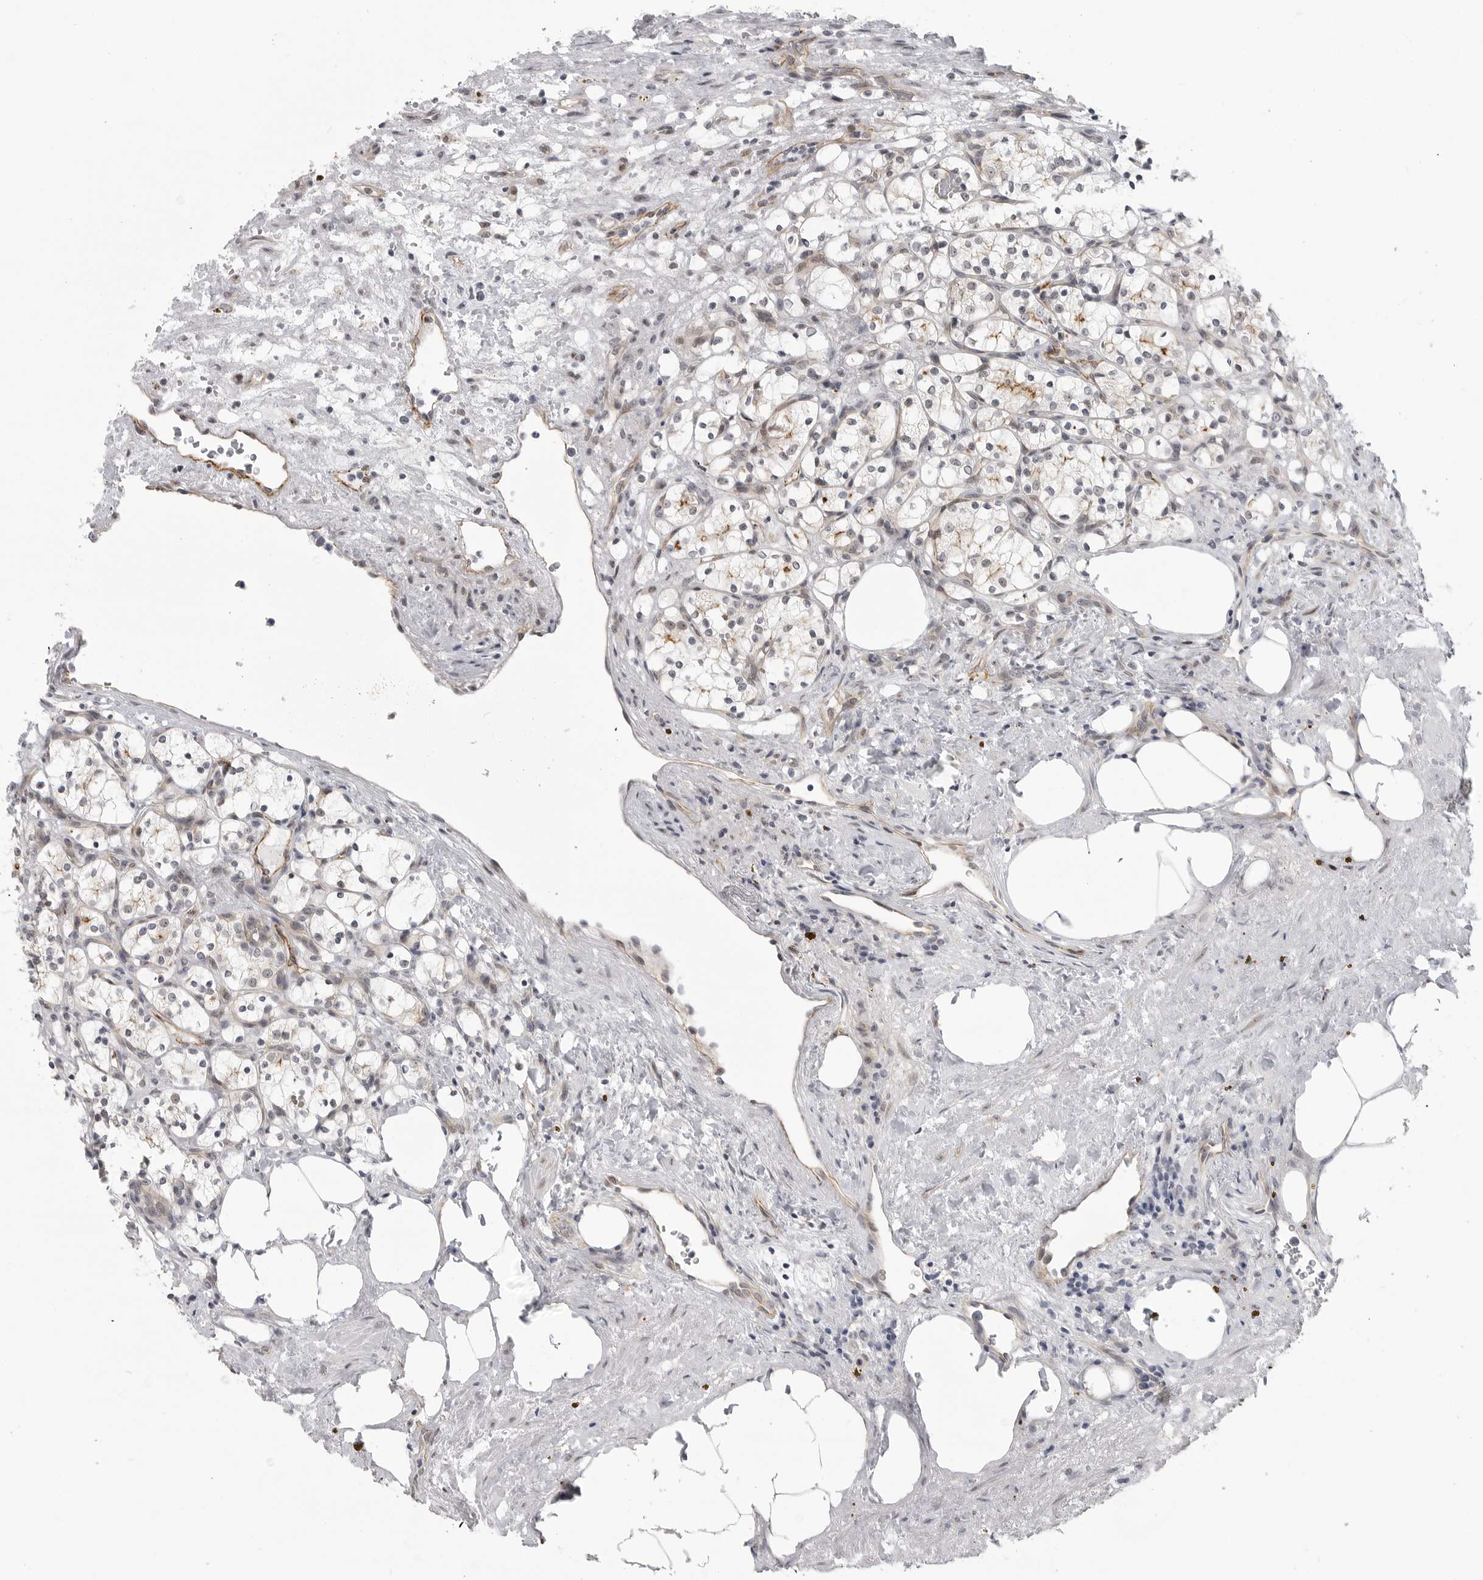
{"staining": {"intensity": "negative", "quantity": "none", "location": "none"}, "tissue": "renal cancer", "cell_type": "Tumor cells", "image_type": "cancer", "snomed": [{"axis": "morphology", "description": "Adenocarcinoma, NOS"}, {"axis": "topography", "description": "Kidney"}], "caption": "Human adenocarcinoma (renal) stained for a protein using immunohistochemistry (IHC) displays no expression in tumor cells.", "gene": "CEP295NL", "patient": {"sex": "female", "age": 69}}